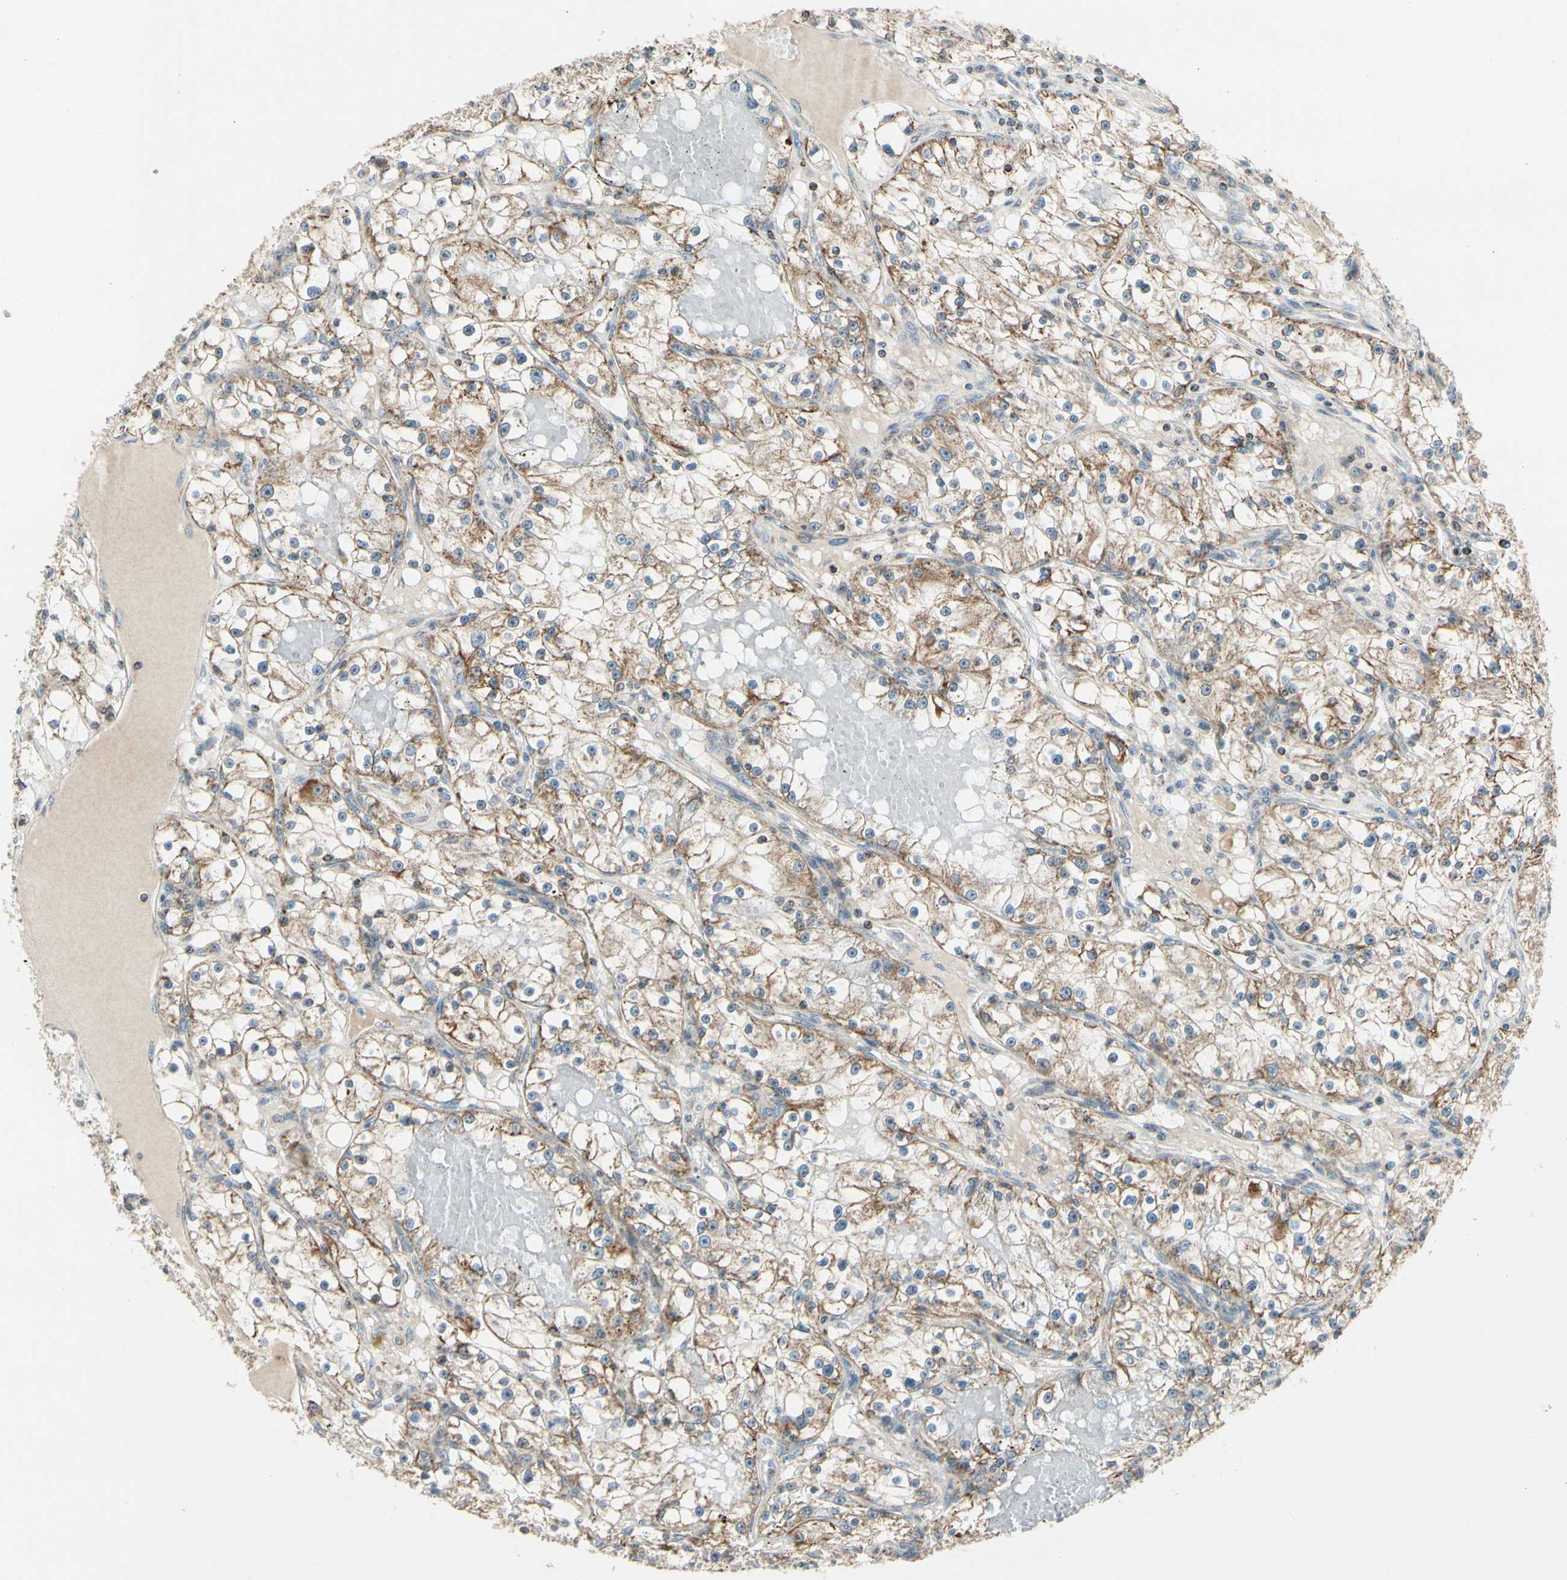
{"staining": {"intensity": "moderate", "quantity": ">75%", "location": "cytoplasmic/membranous"}, "tissue": "renal cancer", "cell_type": "Tumor cells", "image_type": "cancer", "snomed": [{"axis": "morphology", "description": "Adenocarcinoma, NOS"}, {"axis": "topography", "description": "Kidney"}], "caption": "Protein expression analysis of human adenocarcinoma (renal) reveals moderate cytoplasmic/membranous staining in about >75% of tumor cells.", "gene": "ANKS6", "patient": {"sex": "male", "age": 56}}